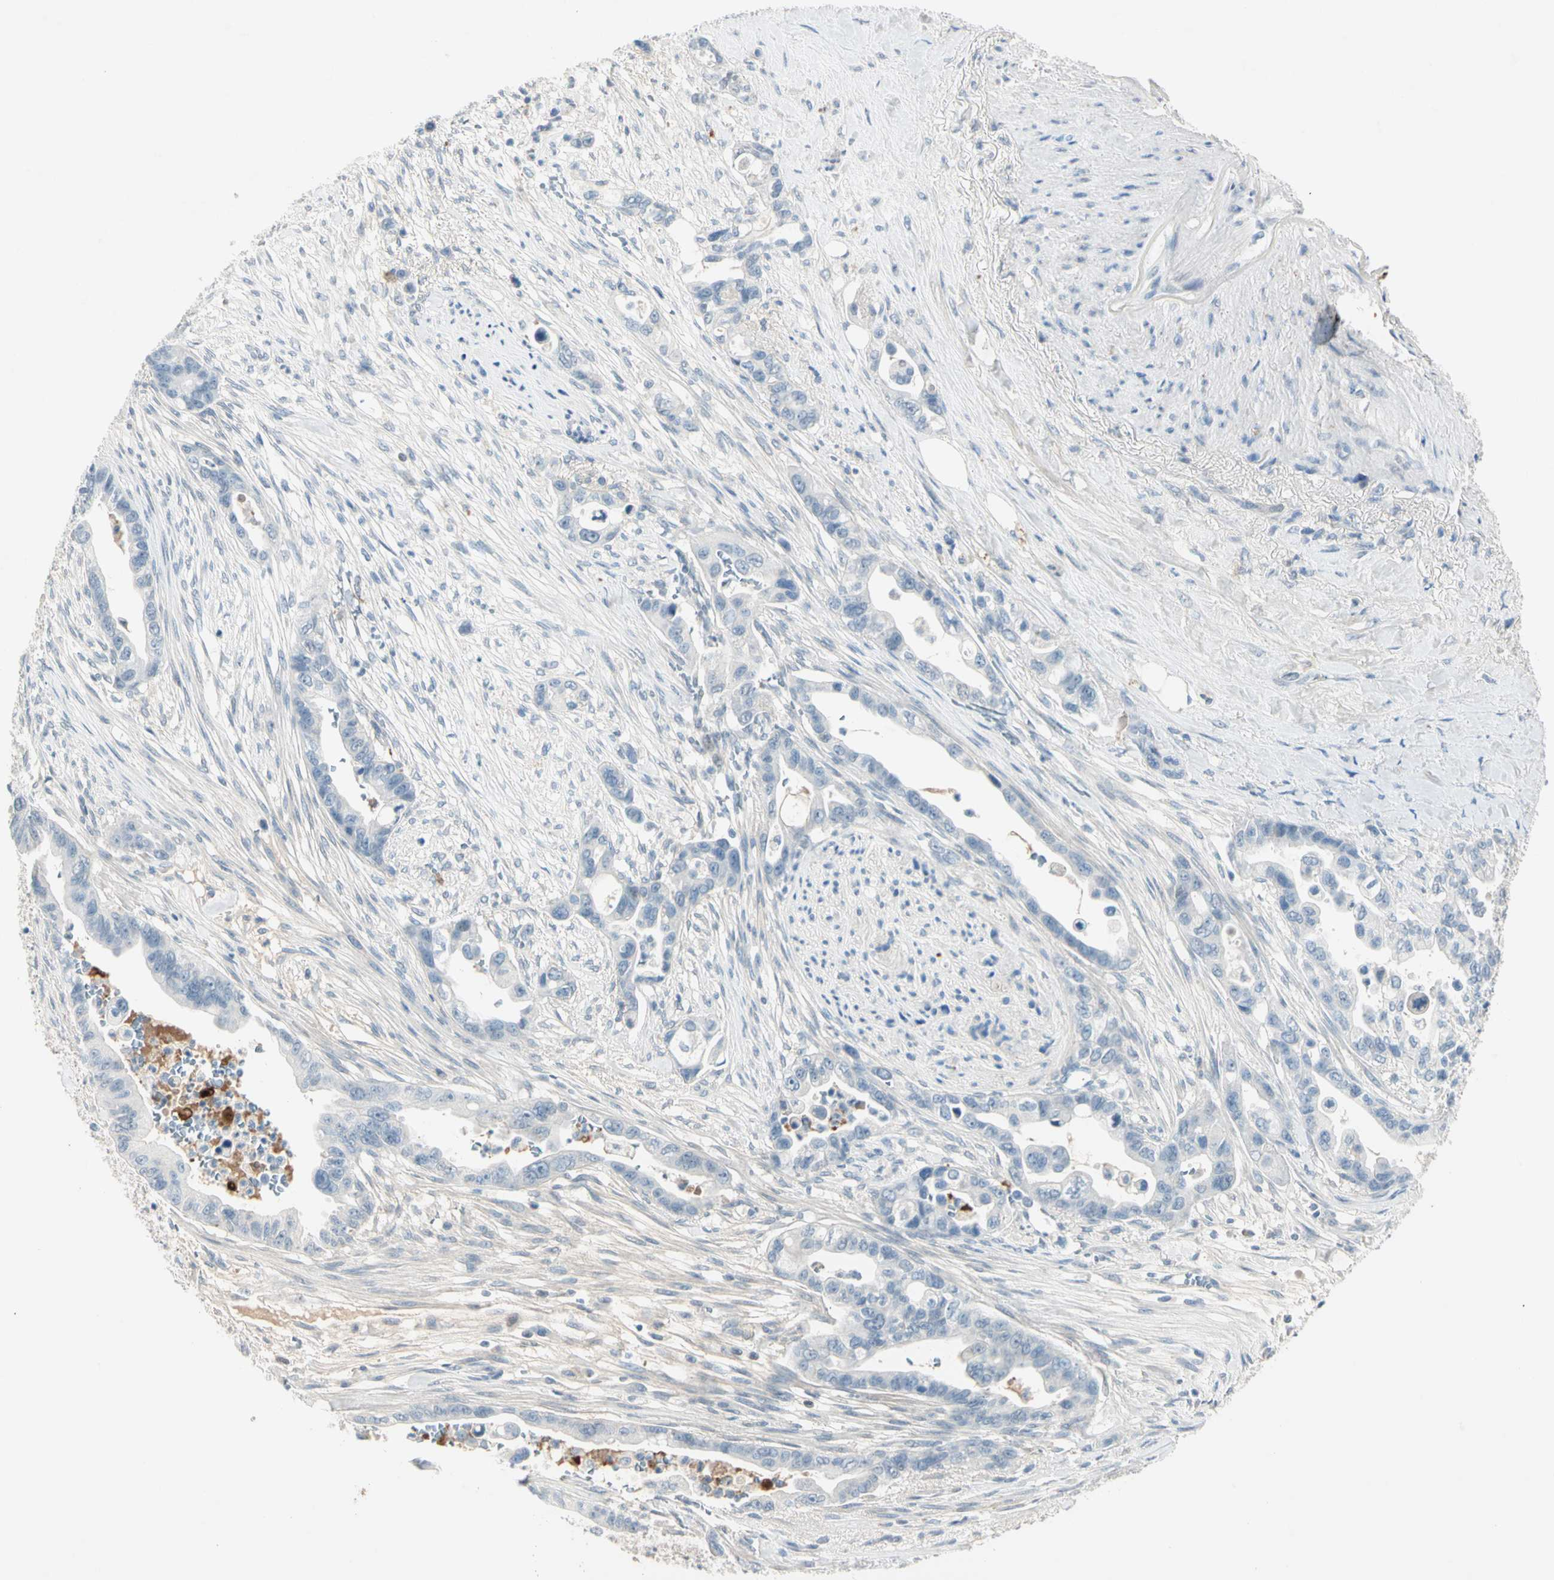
{"staining": {"intensity": "negative", "quantity": "none", "location": "none"}, "tissue": "pancreatic cancer", "cell_type": "Tumor cells", "image_type": "cancer", "snomed": [{"axis": "morphology", "description": "Adenocarcinoma, NOS"}, {"axis": "topography", "description": "Pancreas"}], "caption": "Human pancreatic adenocarcinoma stained for a protein using IHC displays no positivity in tumor cells.", "gene": "SERPIND1", "patient": {"sex": "male", "age": 70}}